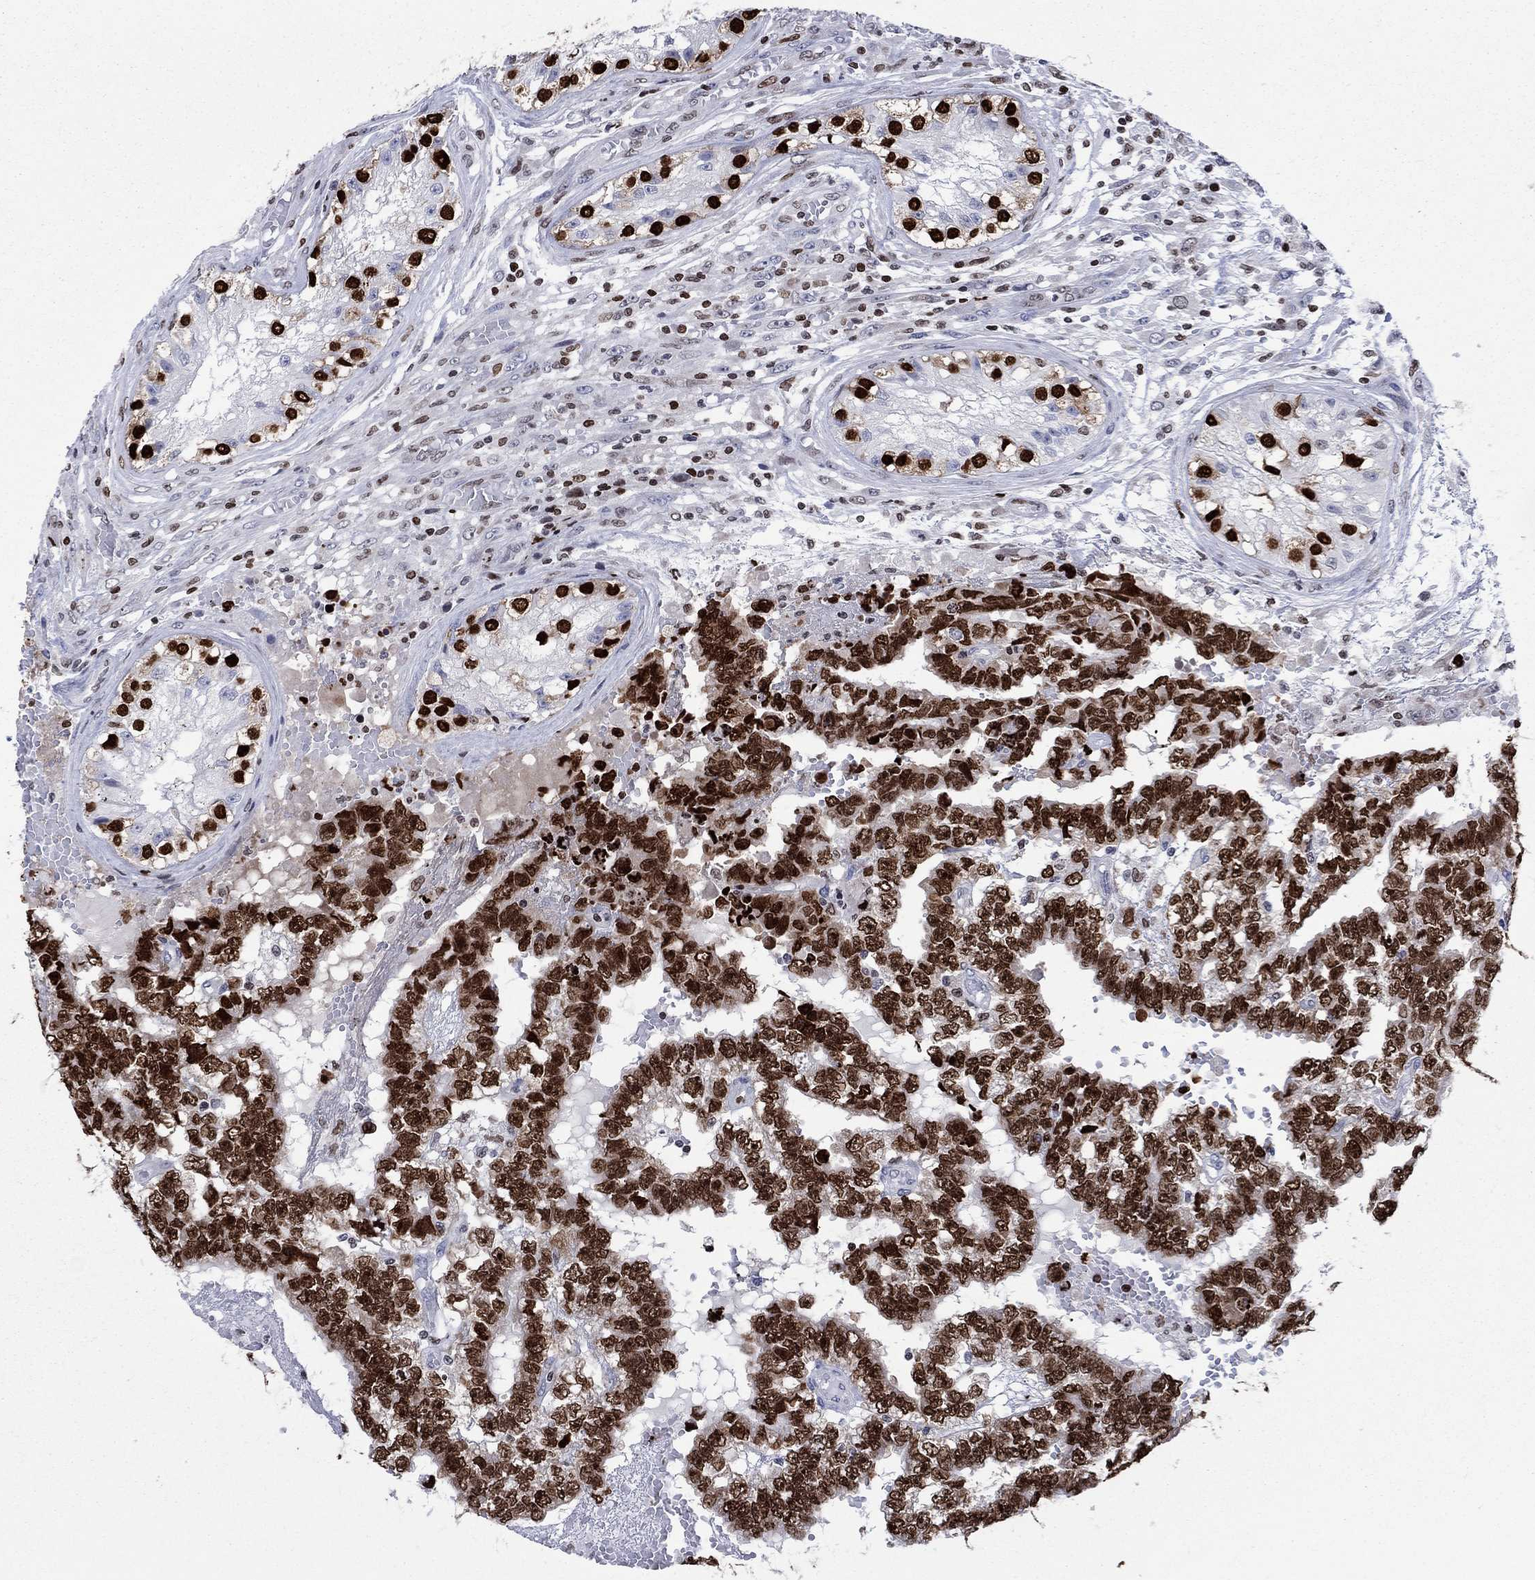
{"staining": {"intensity": "strong", "quantity": "25%-75%", "location": "nuclear"}, "tissue": "testis cancer", "cell_type": "Tumor cells", "image_type": "cancer", "snomed": [{"axis": "morphology", "description": "Carcinoma, Embryonal, NOS"}, {"axis": "topography", "description": "Testis"}], "caption": "Immunohistochemistry (DAB (3,3'-diaminobenzidine)) staining of testis cancer shows strong nuclear protein staining in approximately 25%-75% of tumor cells.", "gene": "HMGA1", "patient": {"sex": "male", "age": 25}}